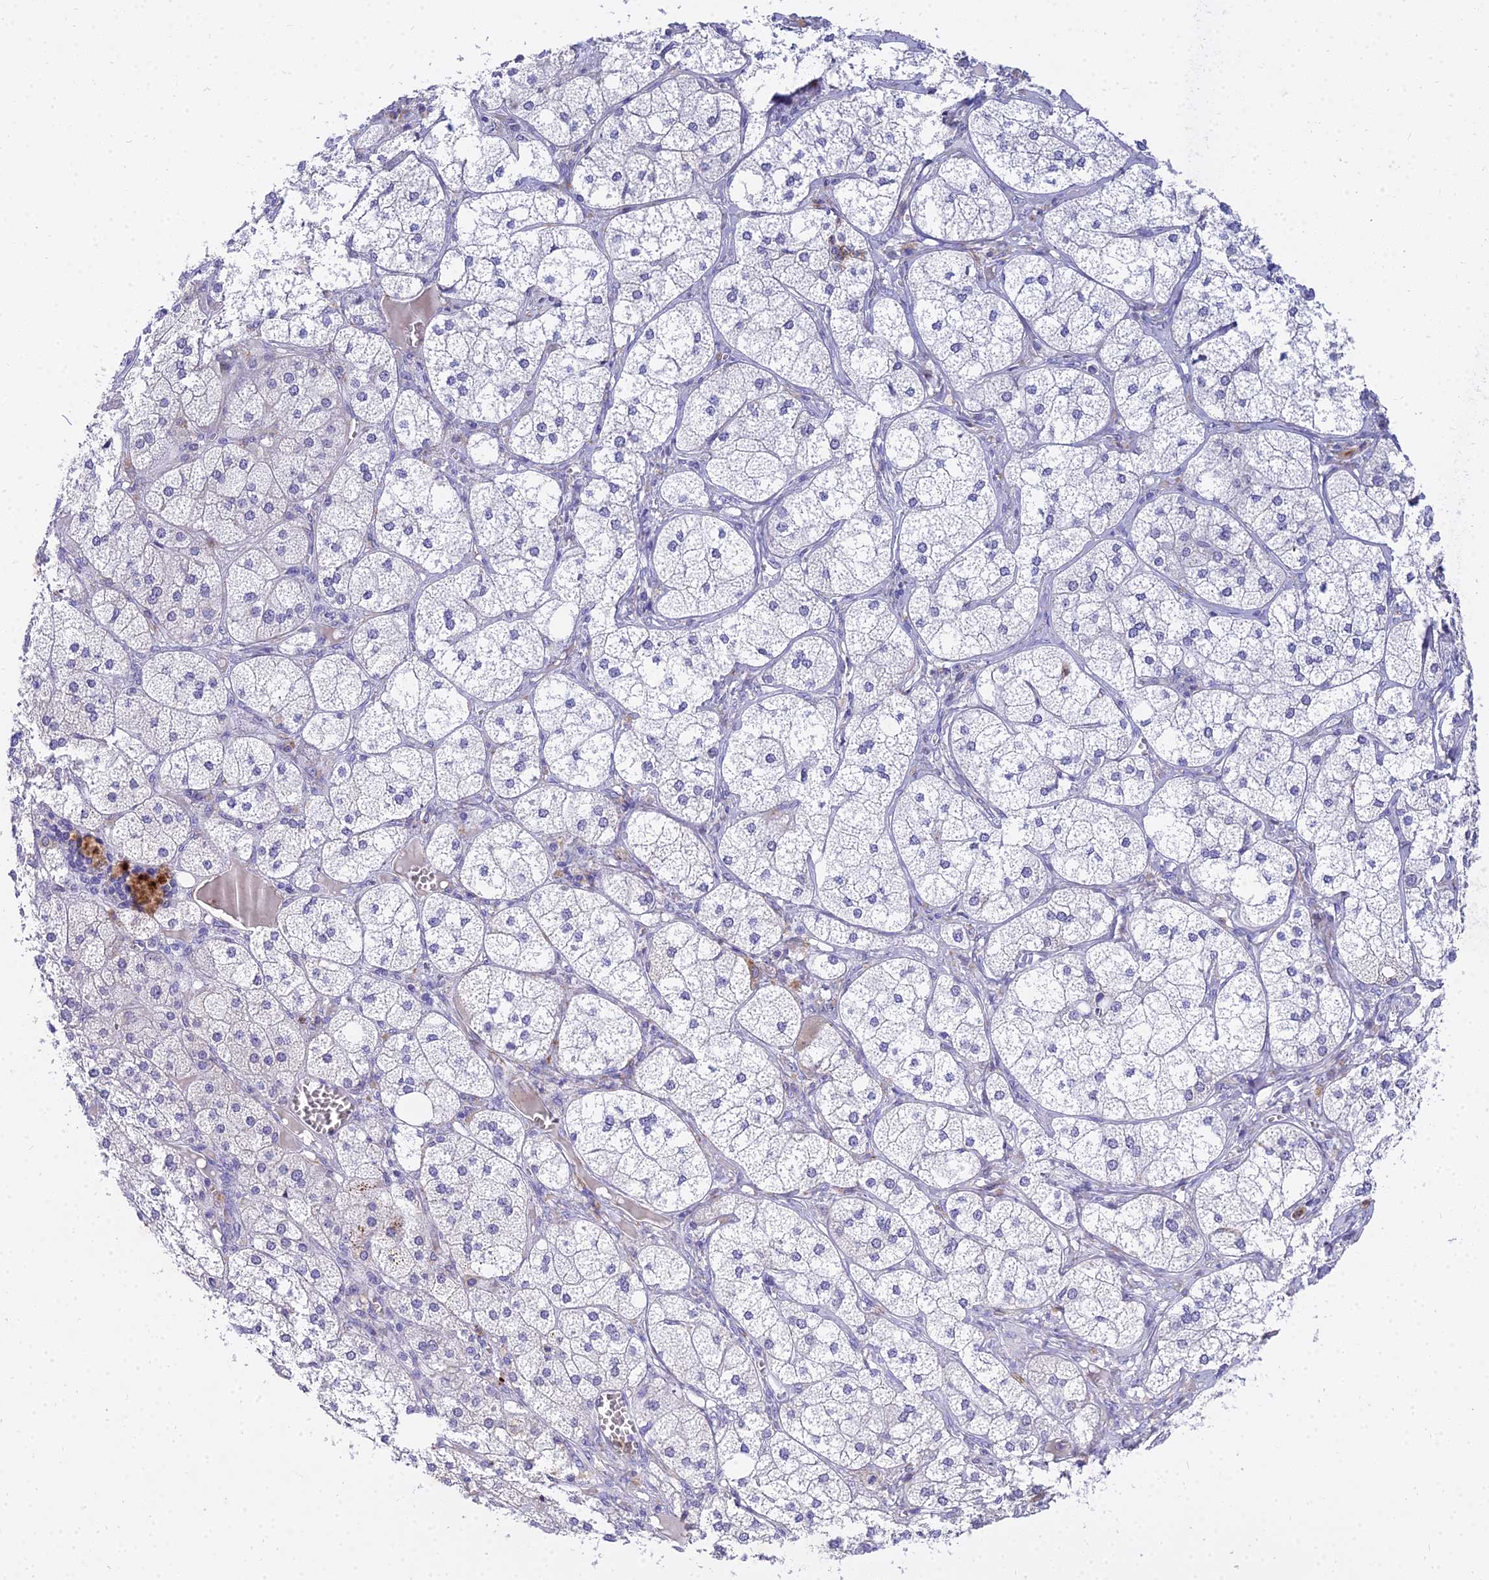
{"staining": {"intensity": "negative", "quantity": "none", "location": "none"}, "tissue": "adrenal gland", "cell_type": "Glandular cells", "image_type": "normal", "snomed": [{"axis": "morphology", "description": "Normal tissue, NOS"}, {"axis": "topography", "description": "Adrenal gland"}], "caption": "Adrenal gland stained for a protein using immunohistochemistry reveals no staining glandular cells.", "gene": "VWC2L", "patient": {"sex": "female", "age": 61}}